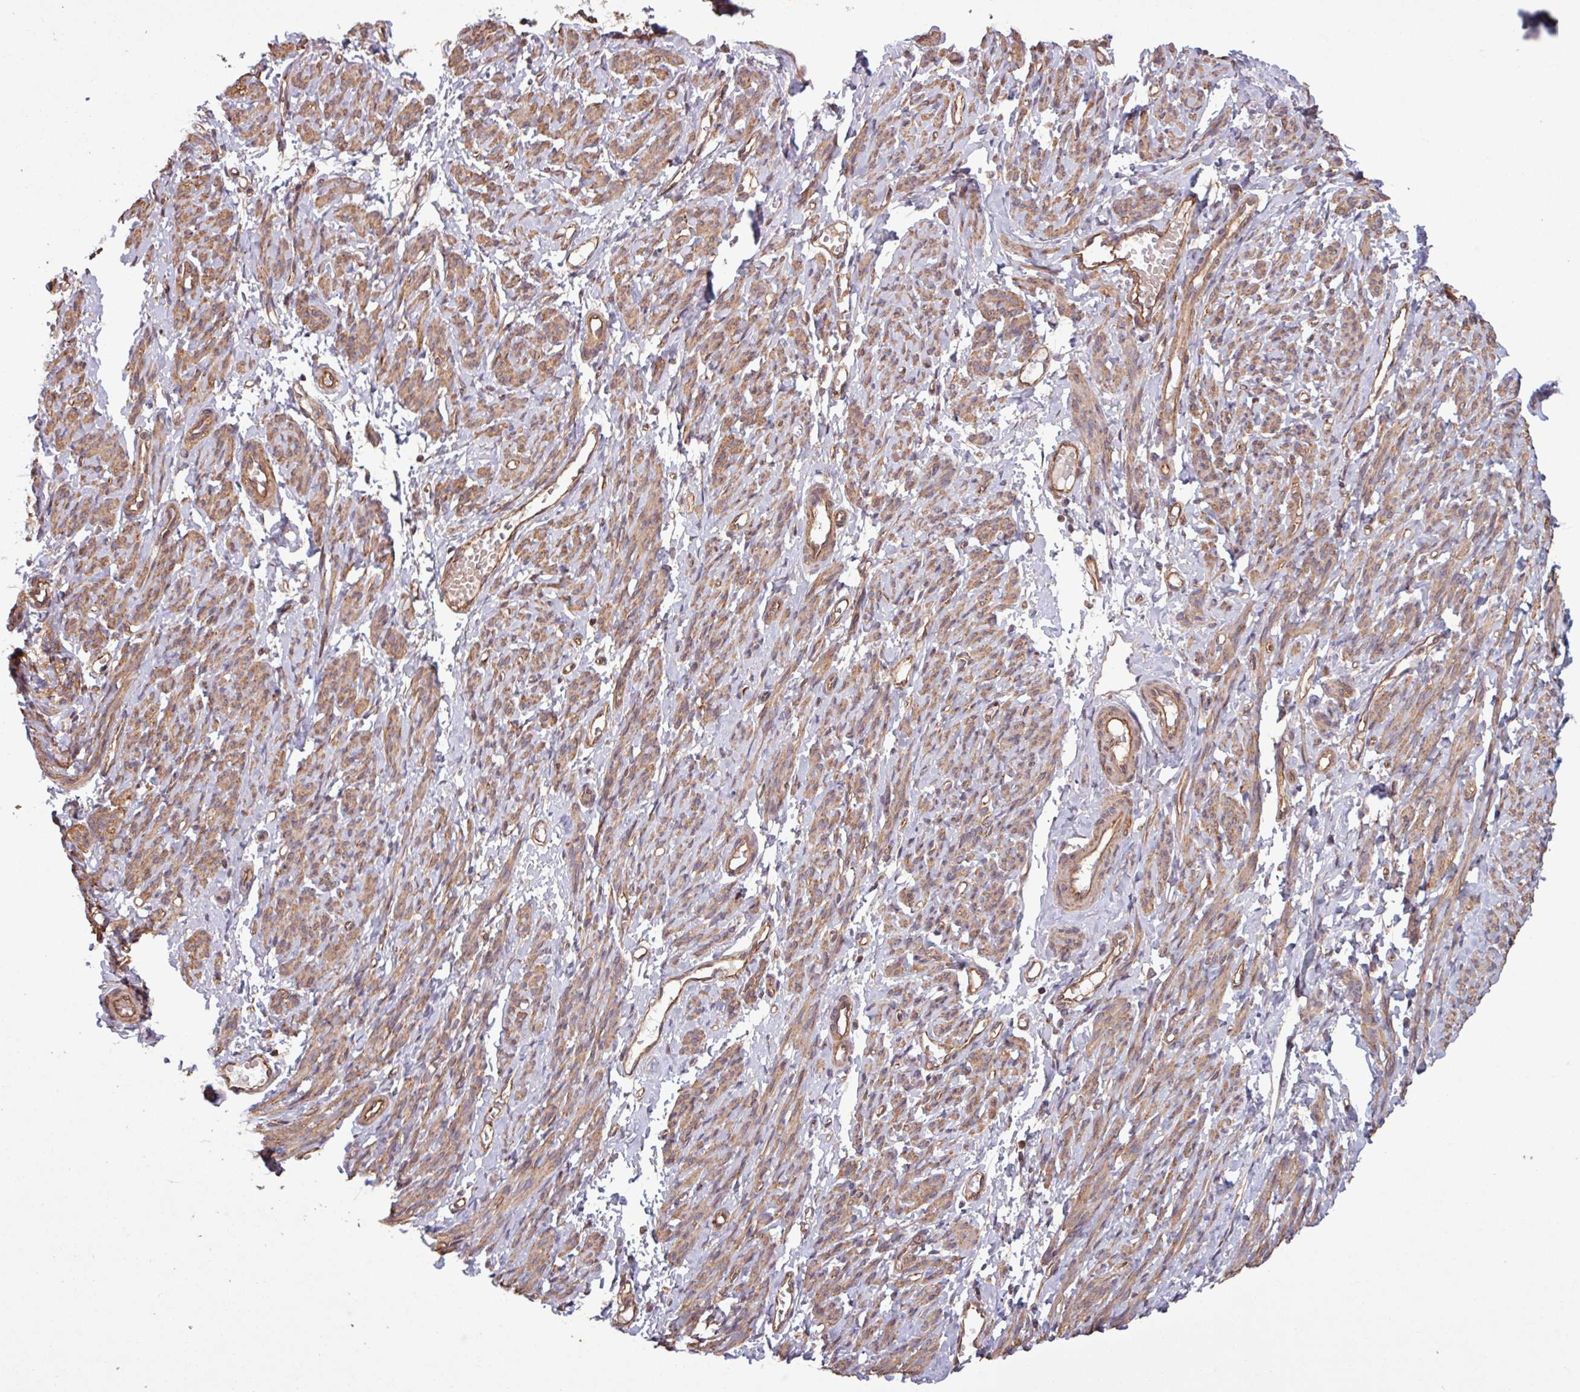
{"staining": {"intensity": "moderate", "quantity": ">75%", "location": "cytoplasmic/membranous"}, "tissue": "smooth muscle", "cell_type": "Smooth muscle cells", "image_type": "normal", "snomed": [{"axis": "morphology", "description": "Normal tissue, NOS"}, {"axis": "topography", "description": "Smooth muscle"}], "caption": "Brown immunohistochemical staining in unremarkable human smooth muscle exhibits moderate cytoplasmic/membranous staining in about >75% of smooth muscle cells. The staining was performed using DAB, with brown indicating positive protein expression. Nuclei are stained blue with hematoxylin.", "gene": "TRABD2A", "patient": {"sex": "female", "age": 65}}